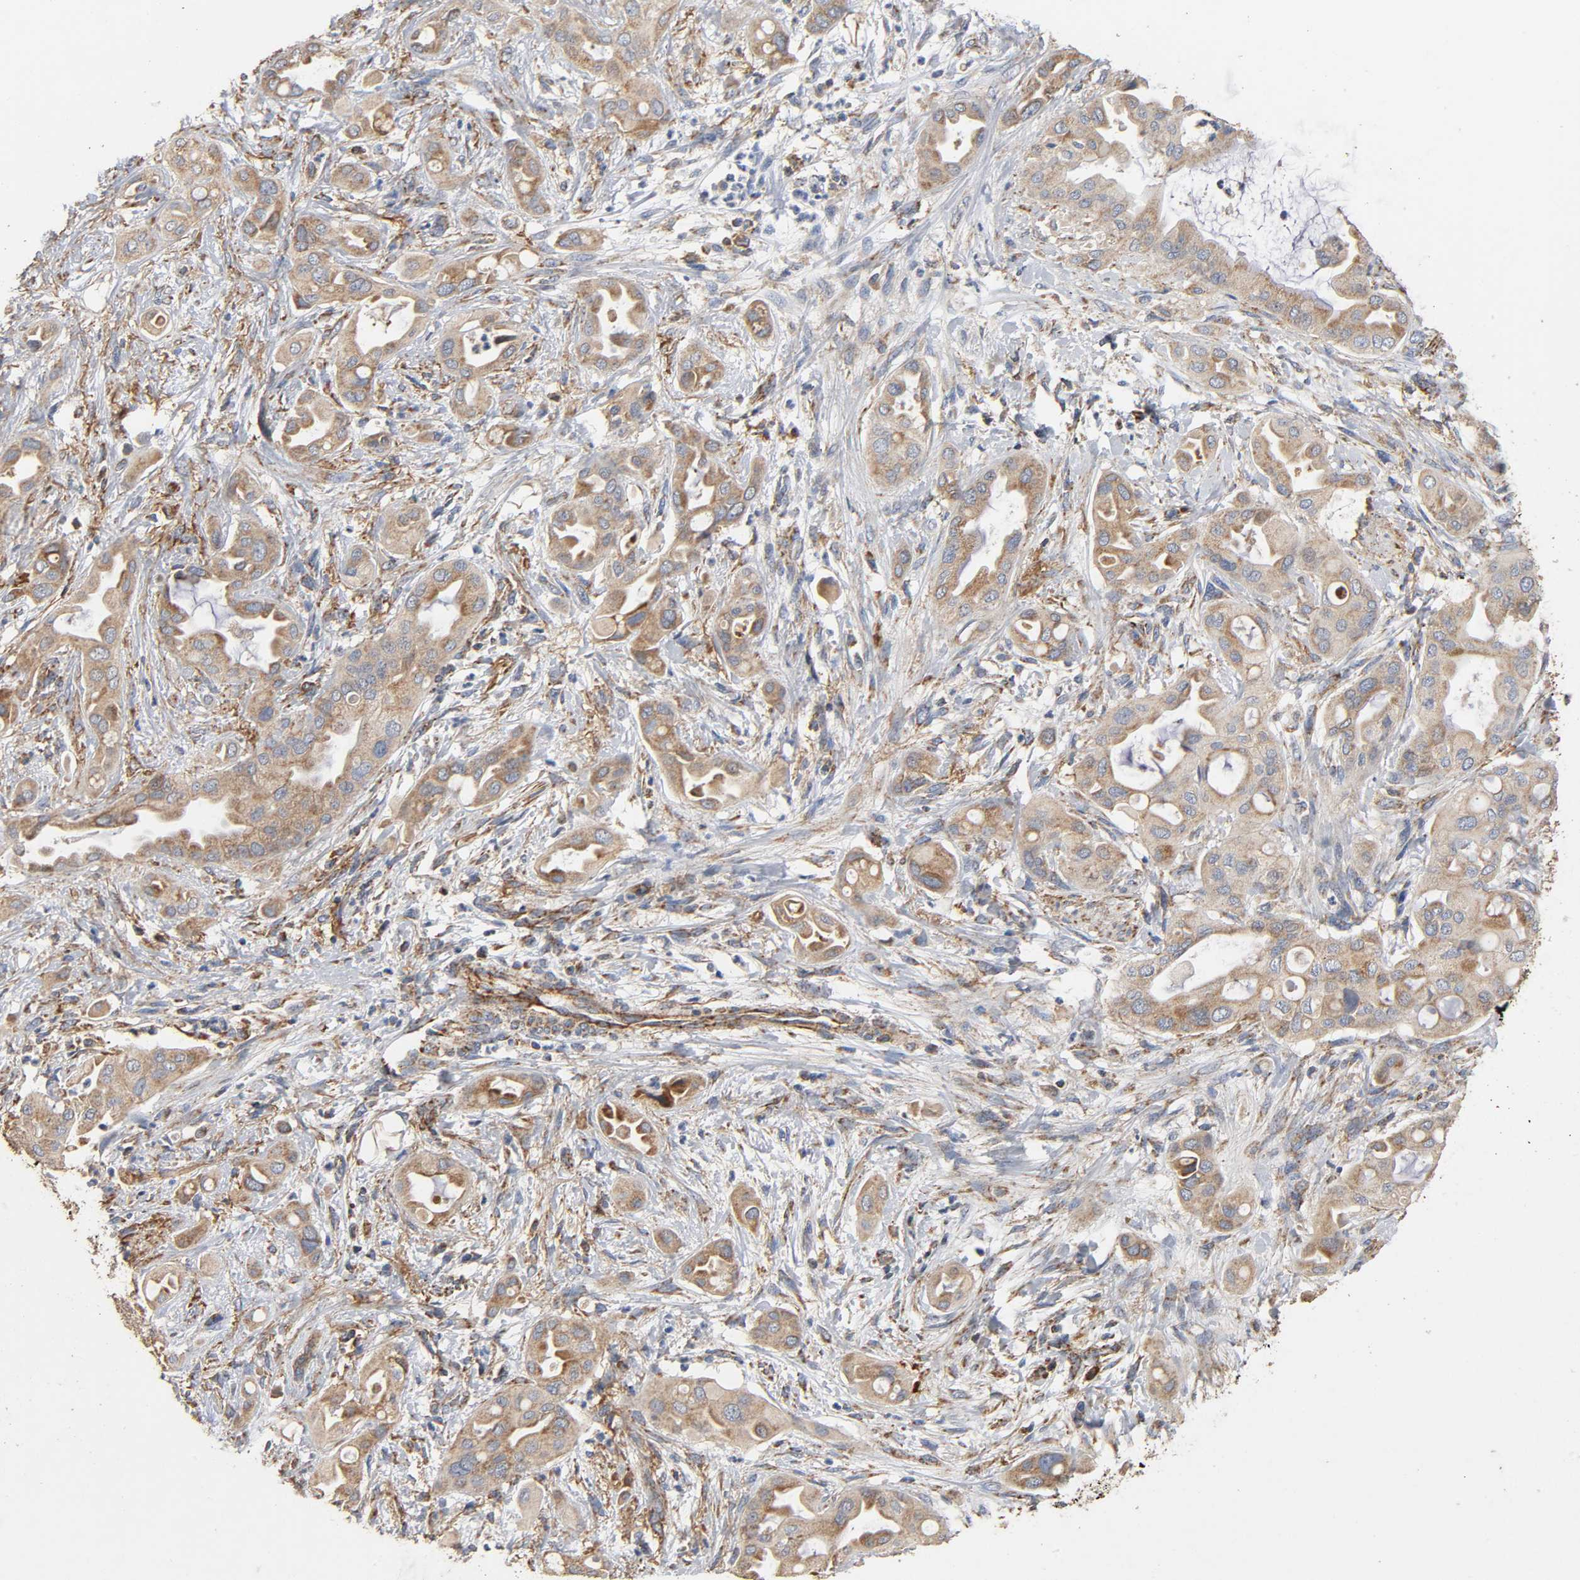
{"staining": {"intensity": "moderate", "quantity": ">75%", "location": "cytoplasmic/membranous"}, "tissue": "pancreatic cancer", "cell_type": "Tumor cells", "image_type": "cancer", "snomed": [{"axis": "morphology", "description": "Adenocarcinoma, NOS"}, {"axis": "morphology", "description": "Adenocarcinoma, metastatic, NOS"}, {"axis": "topography", "description": "Lymph node"}, {"axis": "topography", "description": "Pancreas"}, {"axis": "topography", "description": "Duodenum"}], "caption": "This micrograph reveals pancreatic cancer (adenocarcinoma) stained with immunohistochemistry to label a protein in brown. The cytoplasmic/membranous of tumor cells show moderate positivity for the protein. Nuclei are counter-stained blue.", "gene": "NDUFS3", "patient": {"sex": "female", "age": 64}}